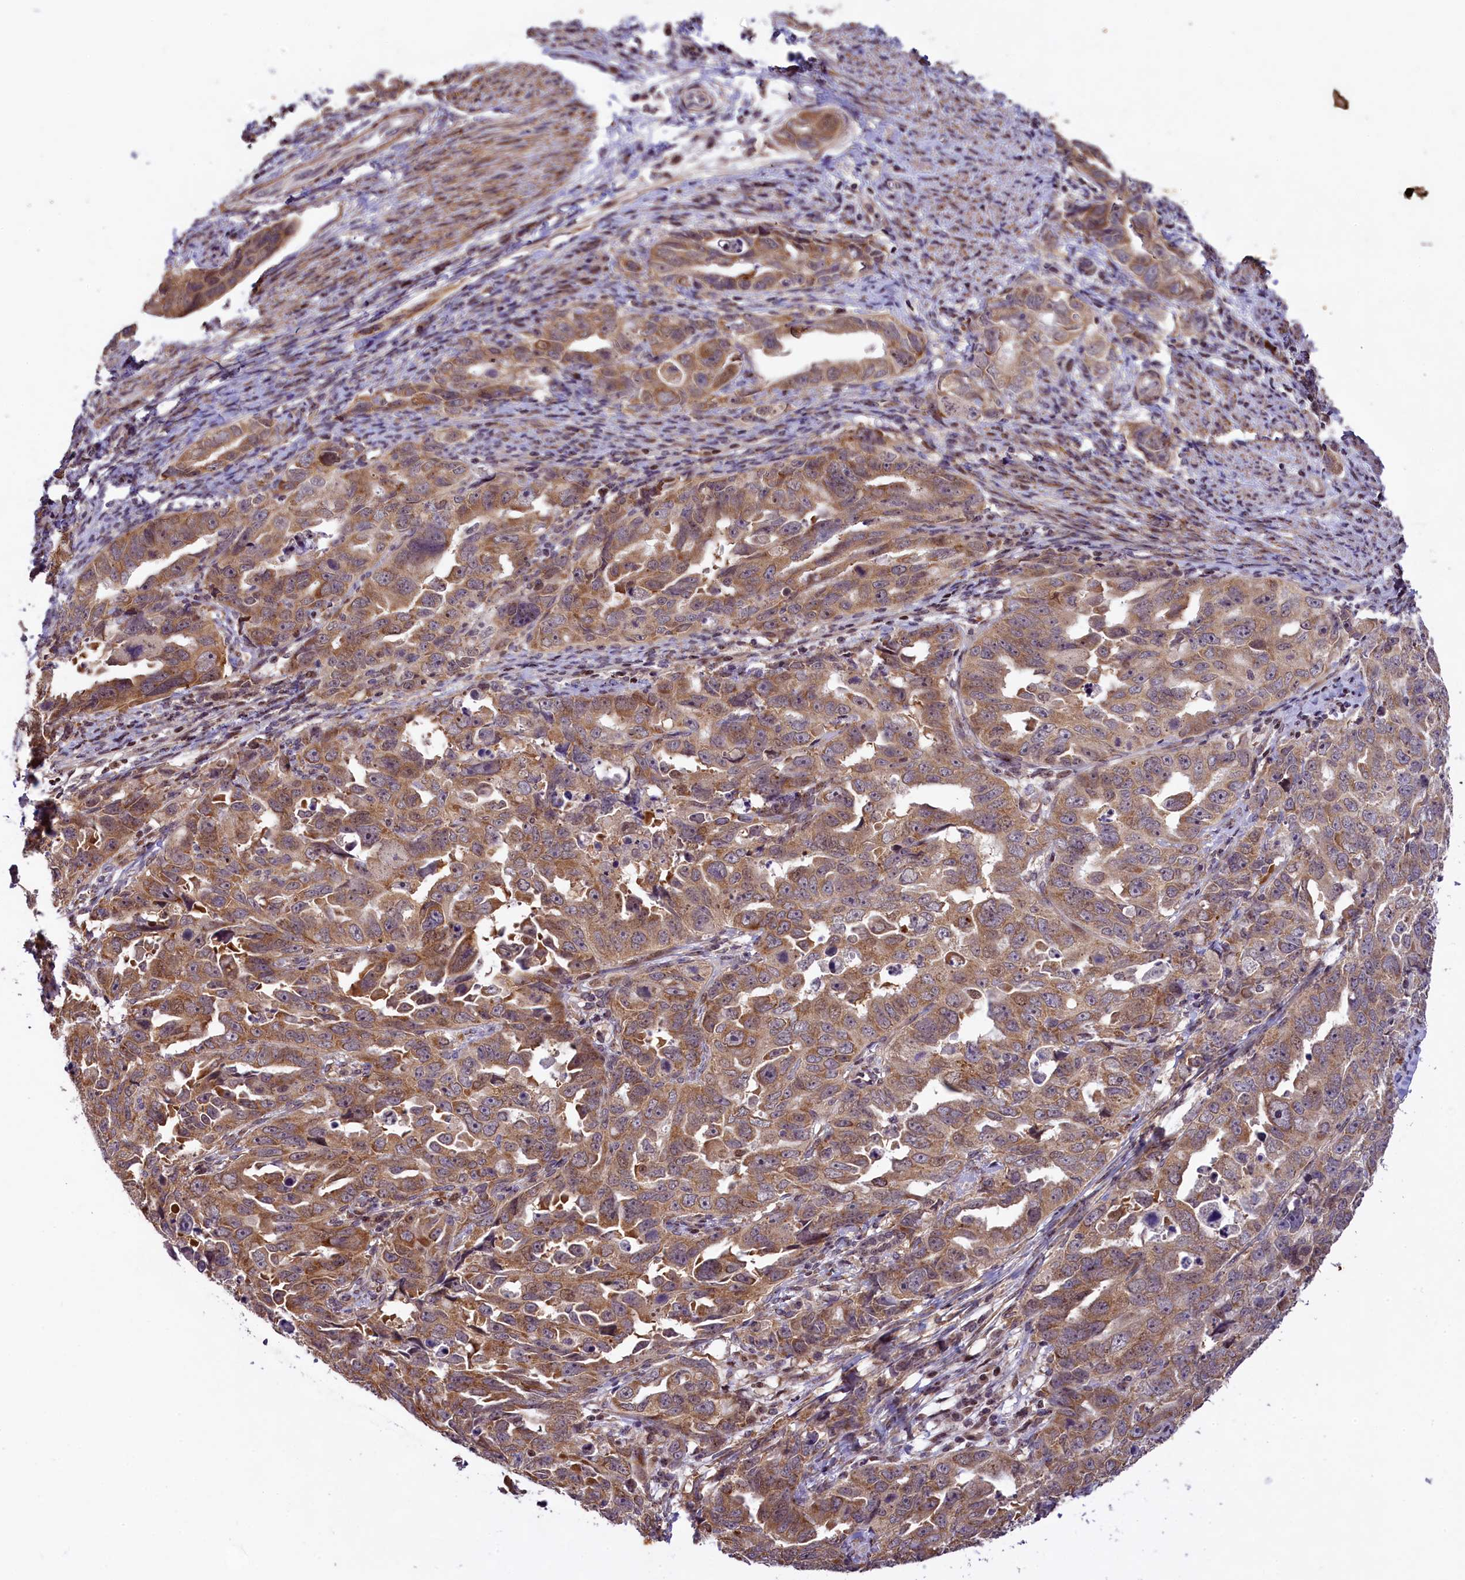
{"staining": {"intensity": "moderate", "quantity": ">75%", "location": "cytoplasmic/membranous"}, "tissue": "endometrial cancer", "cell_type": "Tumor cells", "image_type": "cancer", "snomed": [{"axis": "morphology", "description": "Adenocarcinoma, NOS"}, {"axis": "topography", "description": "Endometrium"}], "caption": "Endometrial cancer (adenocarcinoma) stained with immunohistochemistry (IHC) shows moderate cytoplasmic/membranous positivity in about >75% of tumor cells.", "gene": "RBBP8", "patient": {"sex": "female", "age": 65}}